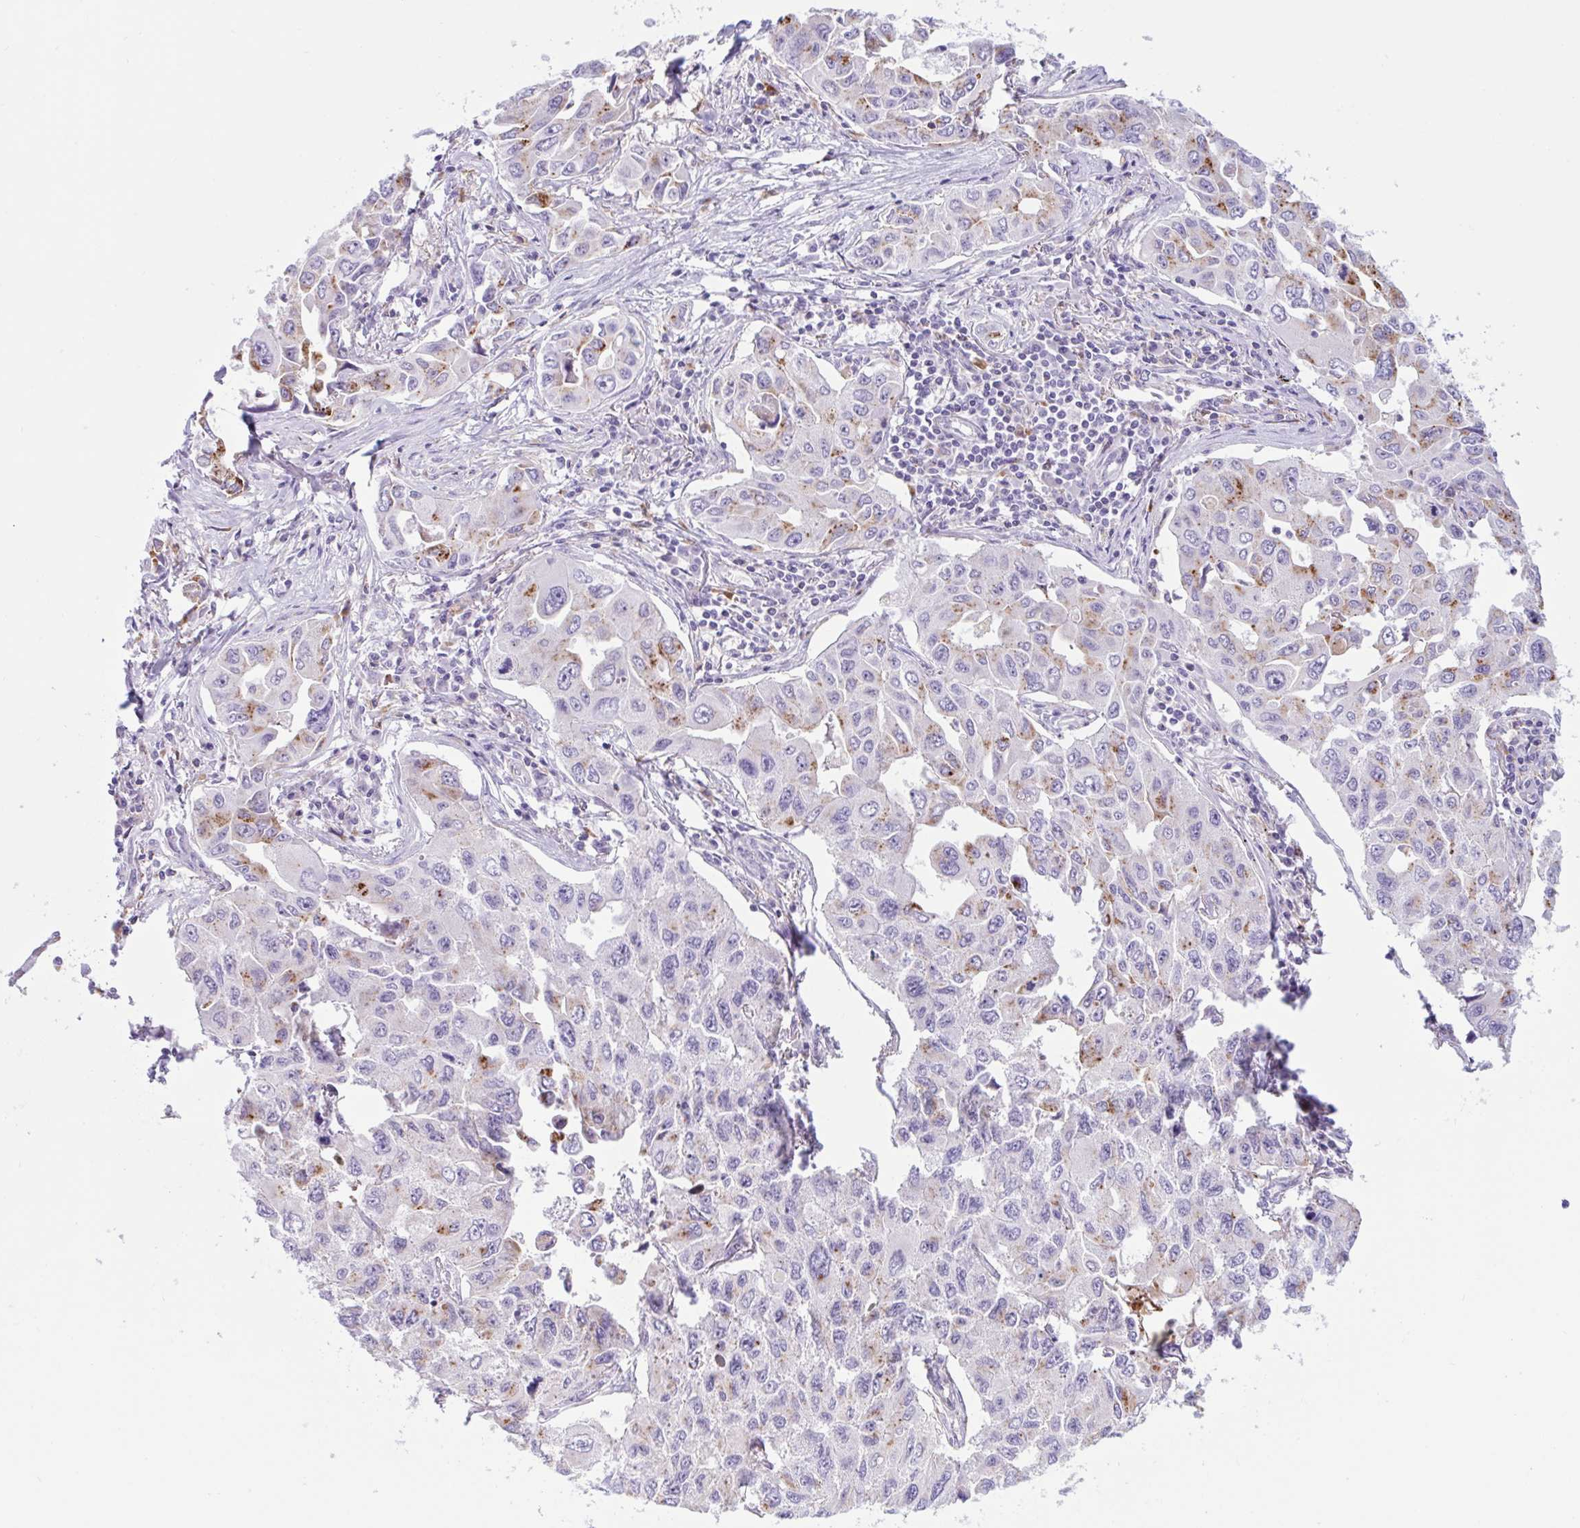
{"staining": {"intensity": "moderate", "quantity": "25%-75%", "location": "cytoplasmic/membranous"}, "tissue": "lung cancer", "cell_type": "Tumor cells", "image_type": "cancer", "snomed": [{"axis": "morphology", "description": "Adenocarcinoma, NOS"}, {"axis": "topography", "description": "Lung"}], "caption": "Lung cancer (adenocarcinoma) was stained to show a protein in brown. There is medium levels of moderate cytoplasmic/membranous positivity in approximately 25%-75% of tumor cells.", "gene": "XCL1", "patient": {"sex": "male", "age": 64}}